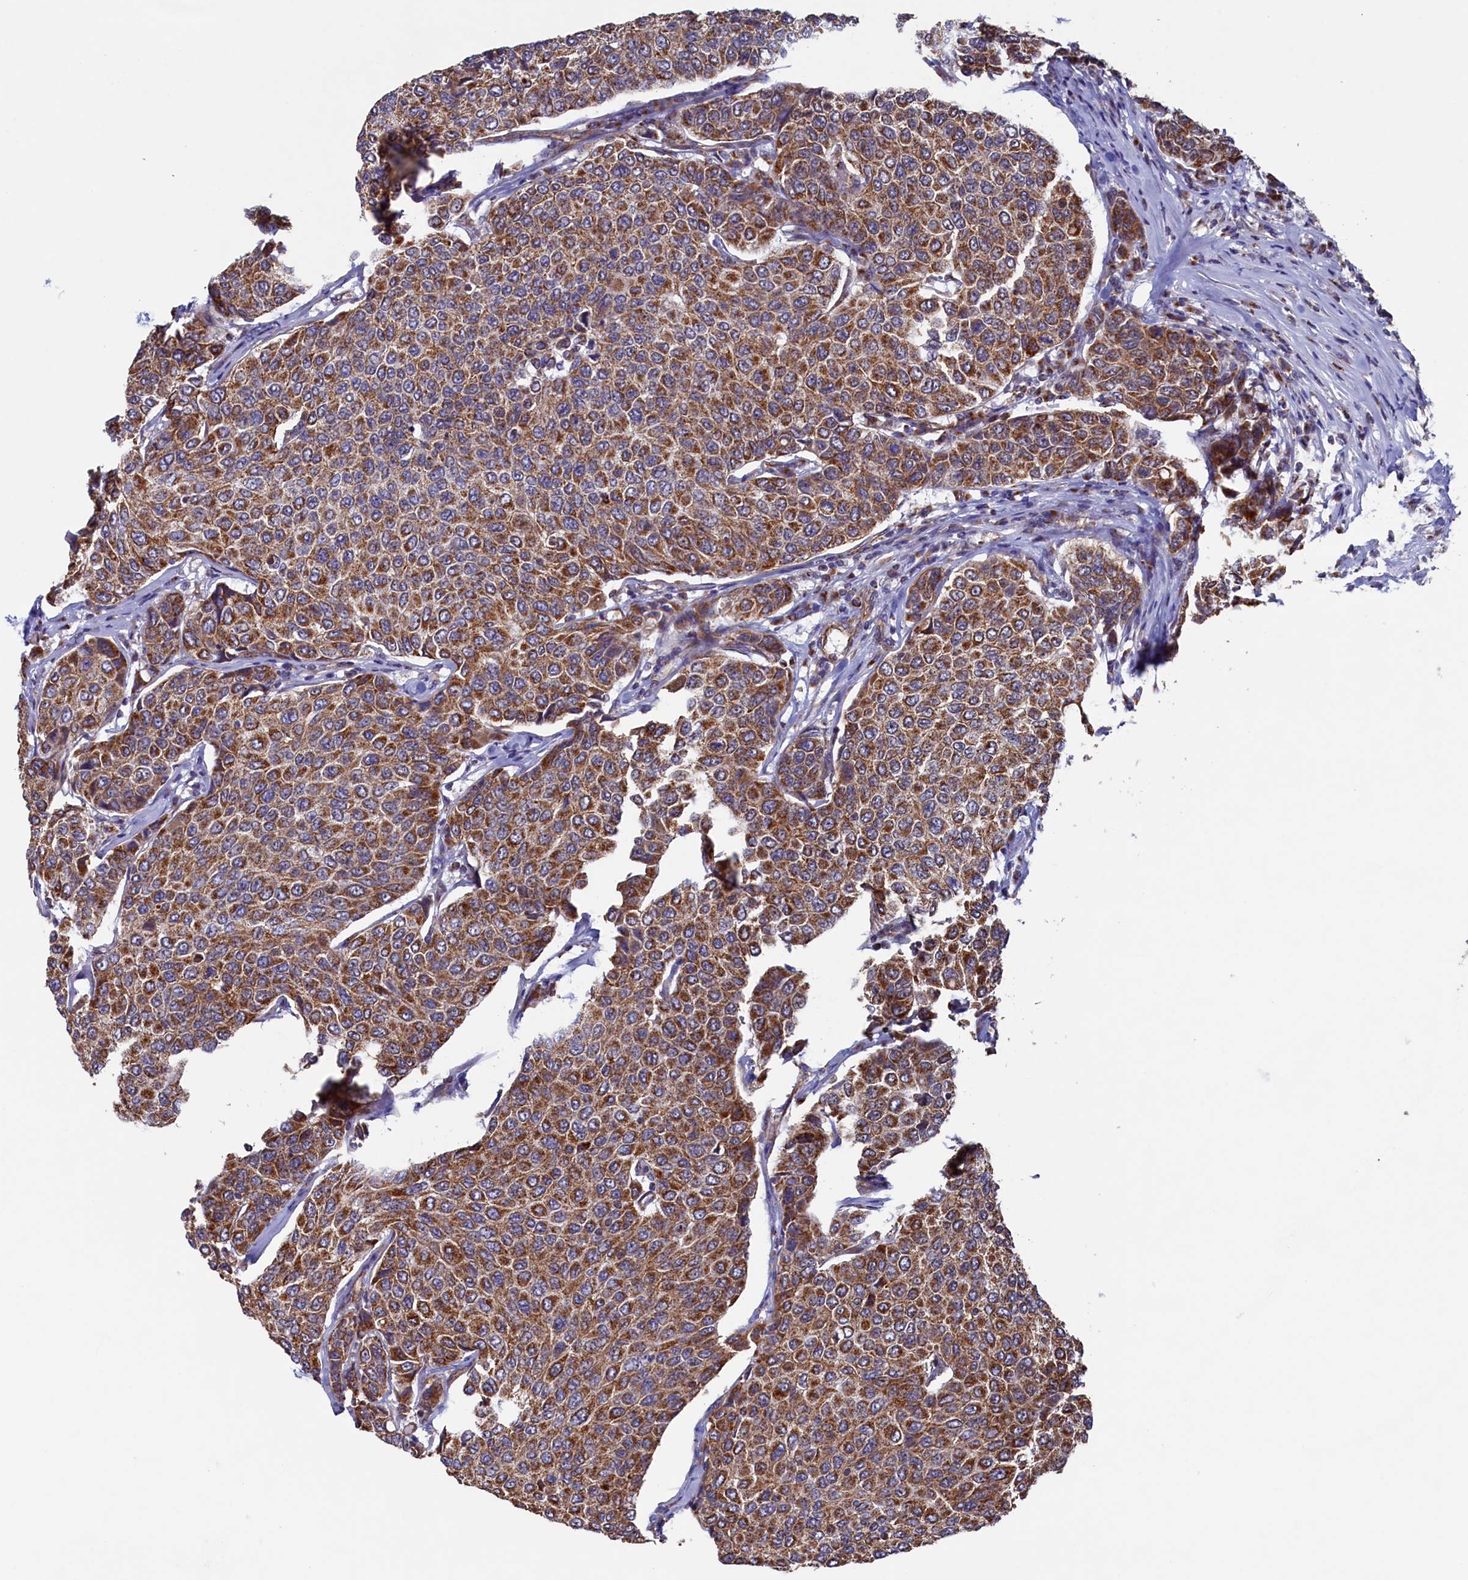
{"staining": {"intensity": "moderate", "quantity": ">75%", "location": "cytoplasmic/membranous"}, "tissue": "breast cancer", "cell_type": "Tumor cells", "image_type": "cancer", "snomed": [{"axis": "morphology", "description": "Duct carcinoma"}, {"axis": "topography", "description": "Breast"}], "caption": "A photomicrograph of breast cancer (intraductal carcinoma) stained for a protein reveals moderate cytoplasmic/membranous brown staining in tumor cells. Ihc stains the protein in brown and the nuclei are stained blue.", "gene": "UBE3B", "patient": {"sex": "female", "age": 55}}